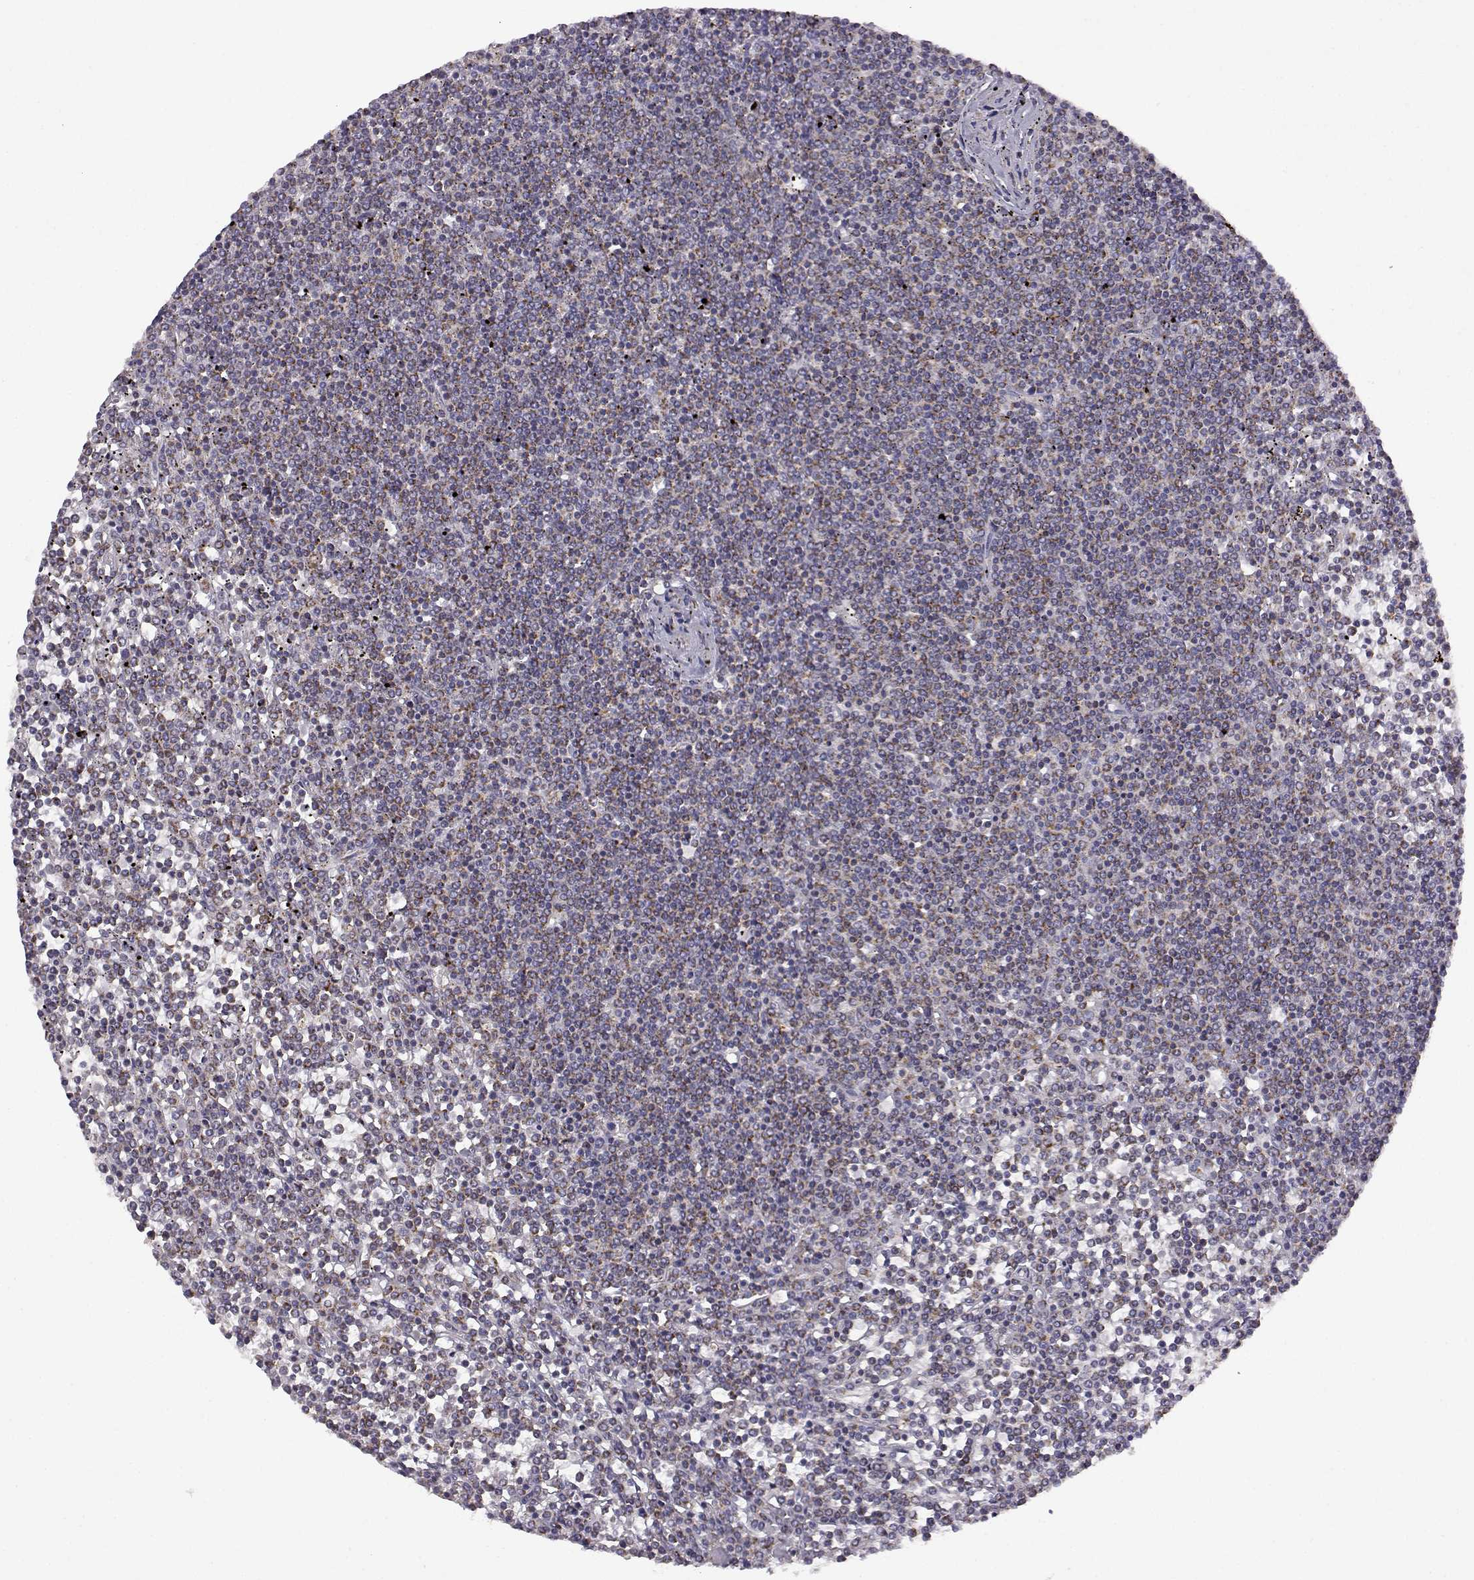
{"staining": {"intensity": "moderate", "quantity": "<25%", "location": "cytoplasmic/membranous"}, "tissue": "lymphoma", "cell_type": "Tumor cells", "image_type": "cancer", "snomed": [{"axis": "morphology", "description": "Malignant lymphoma, non-Hodgkin's type, Low grade"}, {"axis": "topography", "description": "Spleen"}], "caption": "The photomicrograph exhibits immunohistochemical staining of low-grade malignant lymphoma, non-Hodgkin's type. There is moderate cytoplasmic/membranous expression is appreciated in about <25% of tumor cells.", "gene": "DDC", "patient": {"sex": "female", "age": 19}}